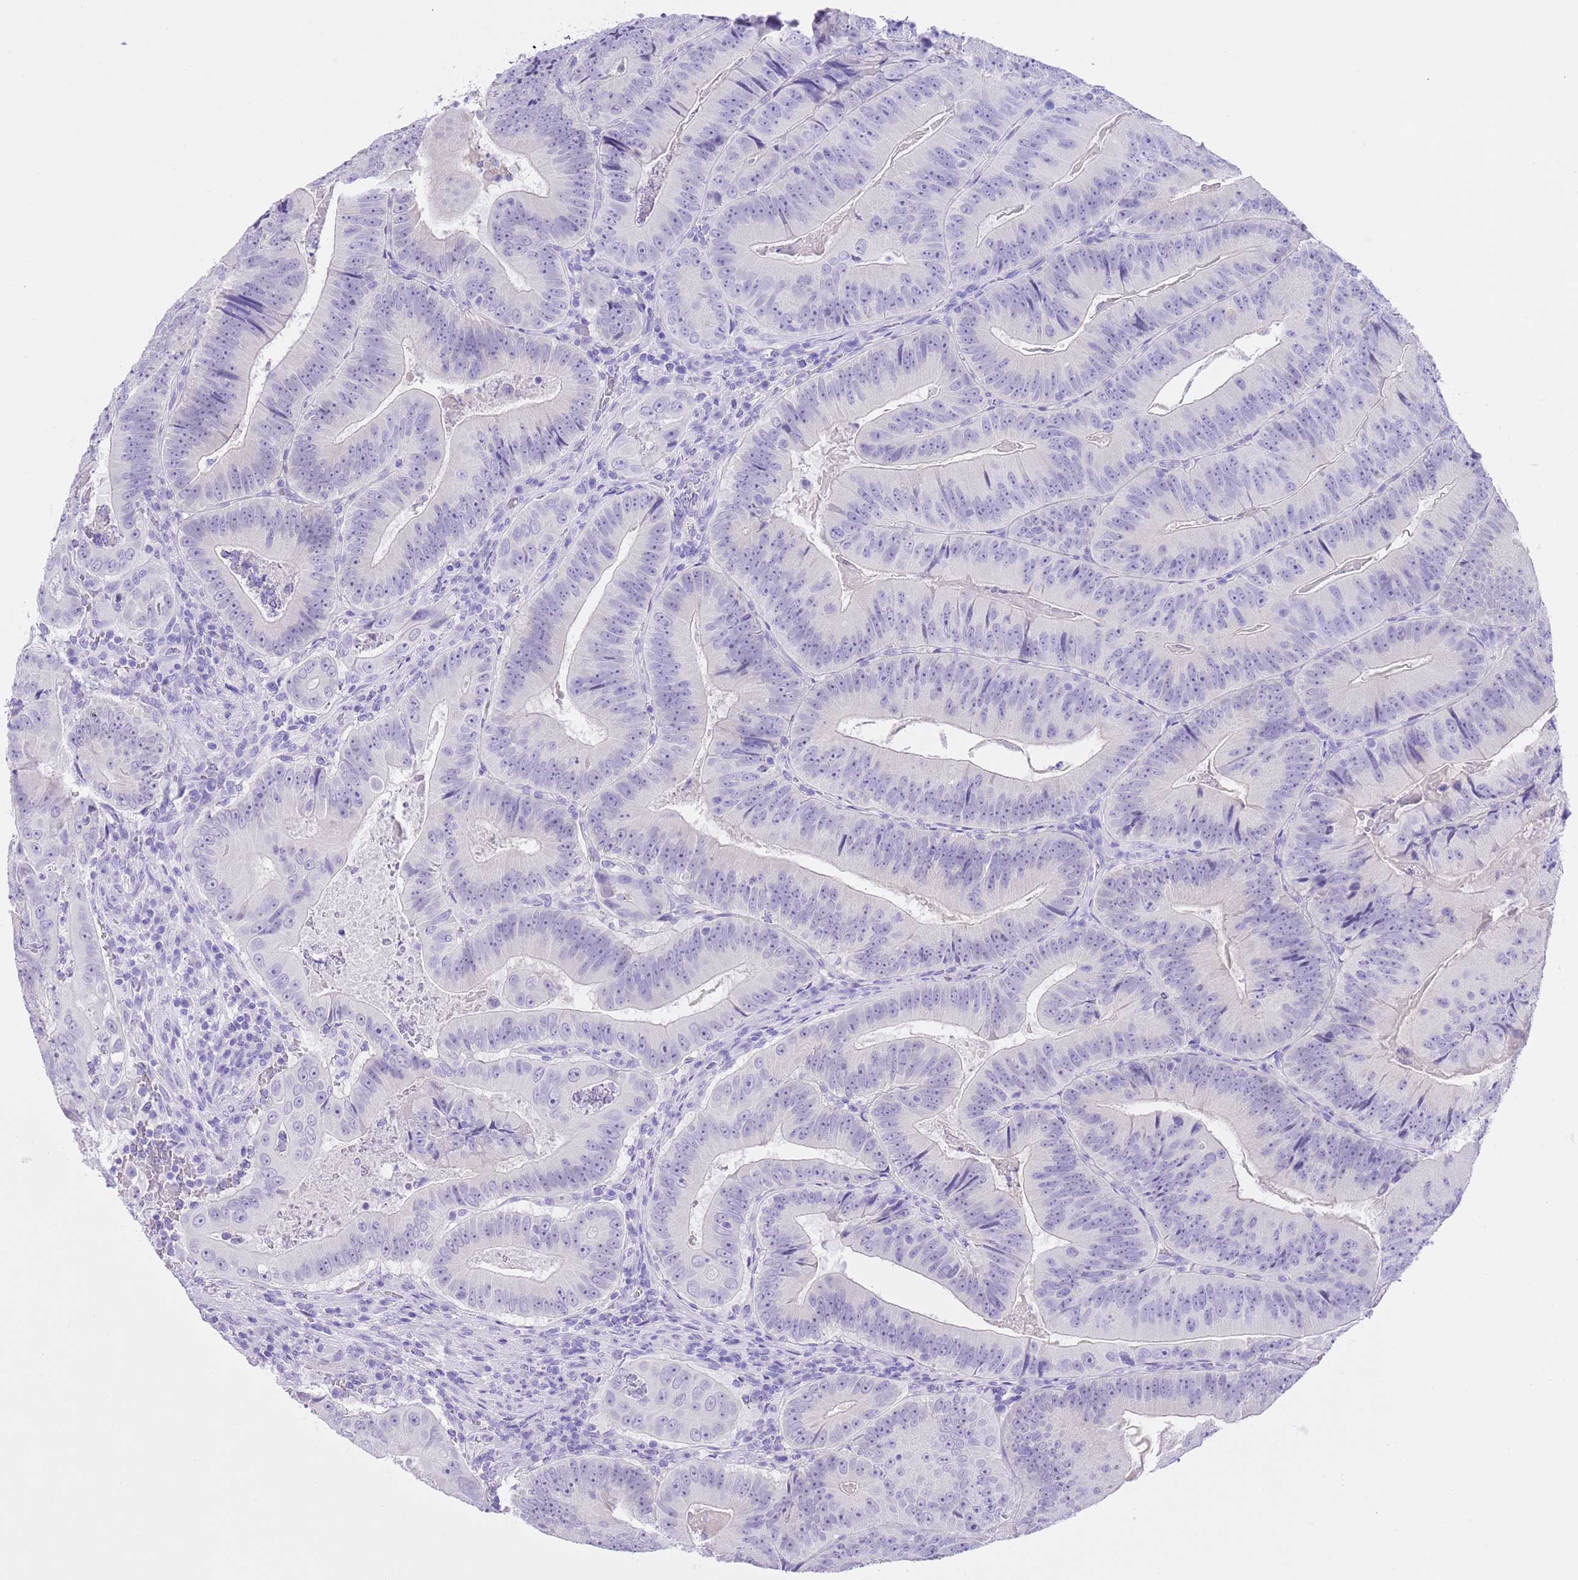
{"staining": {"intensity": "negative", "quantity": "none", "location": "none"}, "tissue": "colorectal cancer", "cell_type": "Tumor cells", "image_type": "cancer", "snomed": [{"axis": "morphology", "description": "Adenocarcinoma, NOS"}, {"axis": "topography", "description": "Colon"}], "caption": "High magnification brightfield microscopy of colorectal cancer (adenocarcinoma) stained with DAB (3,3'-diaminobenzidine) (brown) and counterstained with hematoxylin (blue): tumor cells show no significant positivity.", "gene": "TMEM185B", "patient": {"sex": "female", "age": 86}}